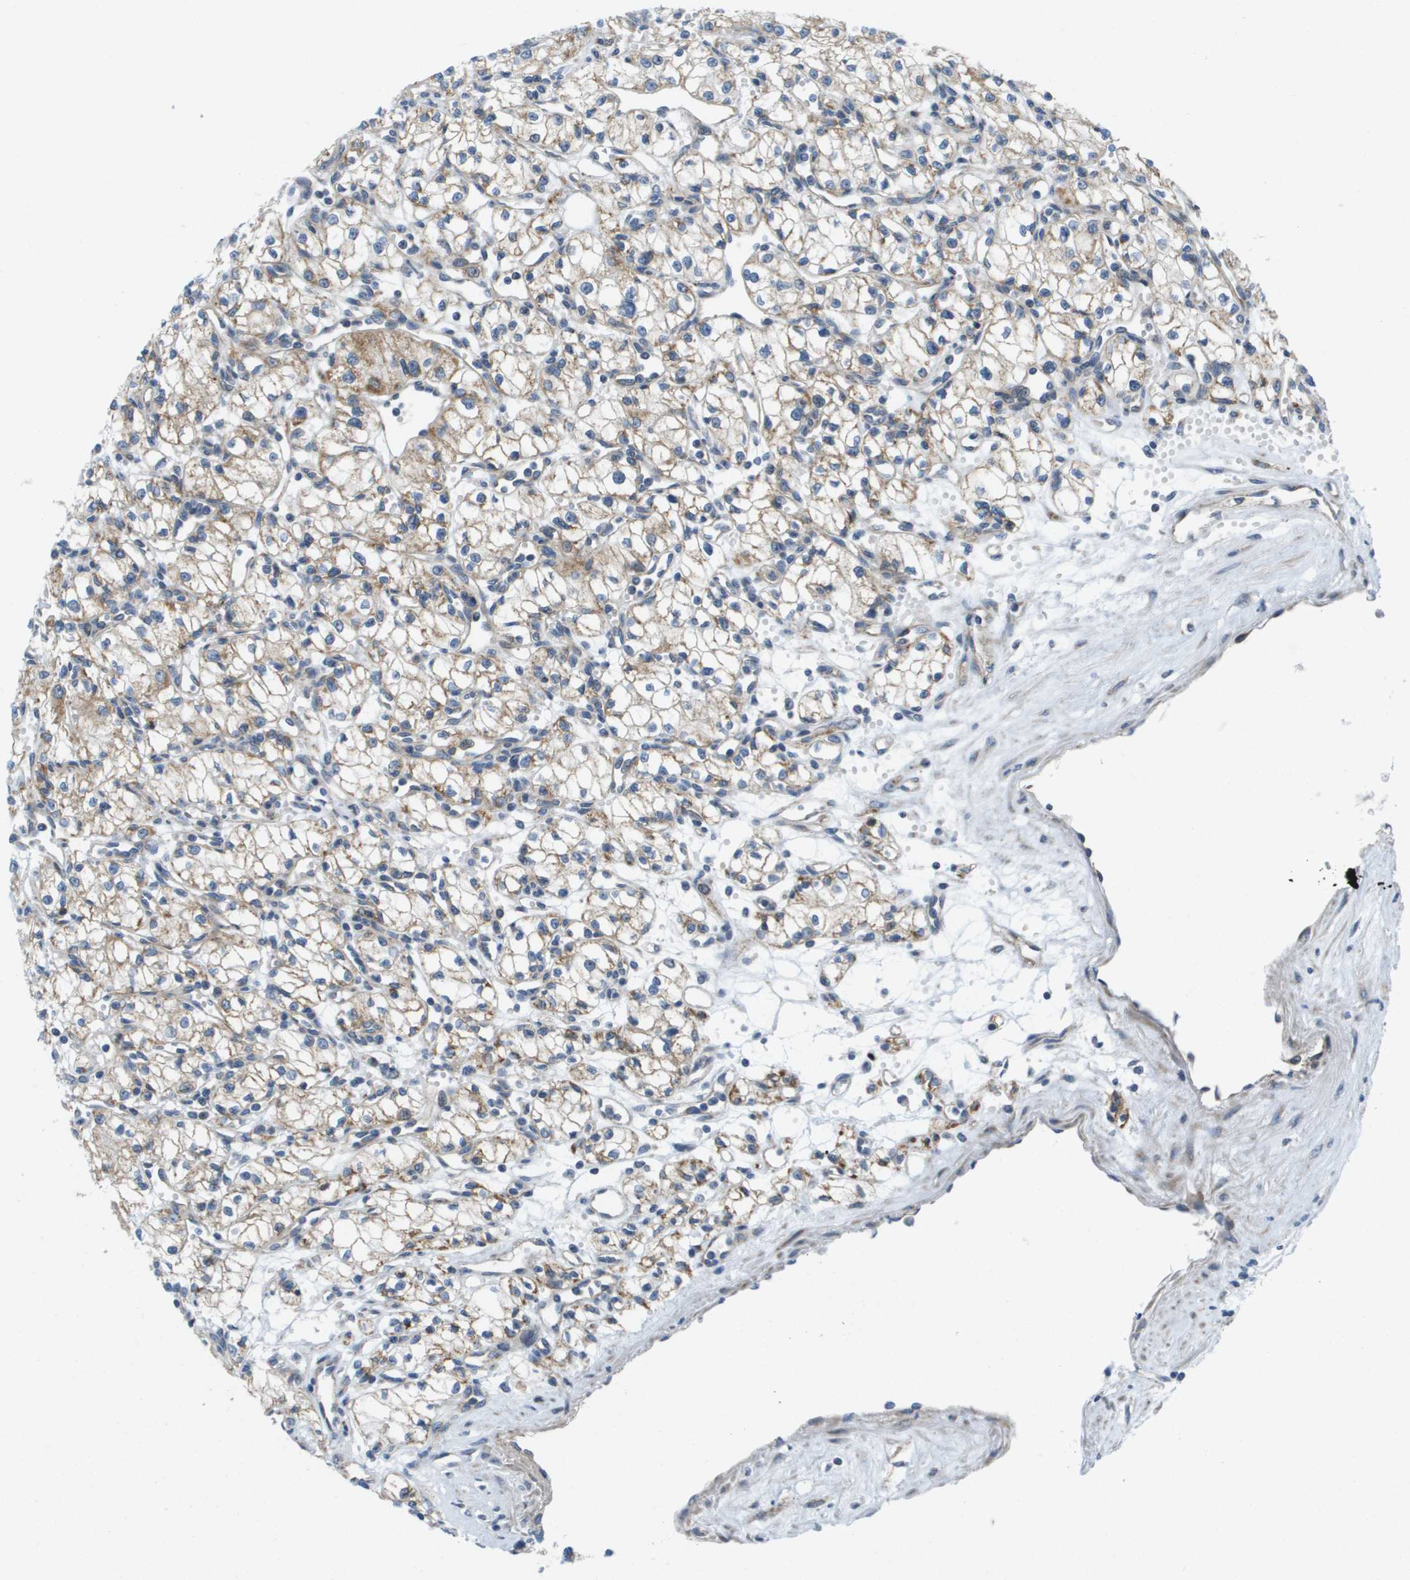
{"staining": {"intensity": "weak", "quantity": "25%-75%", "location": "cytoplasmic/membranous"}, "tissue": "renal cancer", "cell_type": "Tumor cells", "image_type": "cancer", "snomed": [{"axis": "morphology", "description": "Normal tissue, NOS"}, {"axis": "morphology", "description": "Adenocarcinoma, NOS"}, {"axis": "topography", "description": "Kidney"}], "caption": "Tumor cells demonstrate low levels of weak cytoplasmic/membranous staining in approximately 25%-75% of cells in renal cancer (adenocarcinoma).", "gene": "KRT23", "patient": {"sex": "male", "age": 59}}